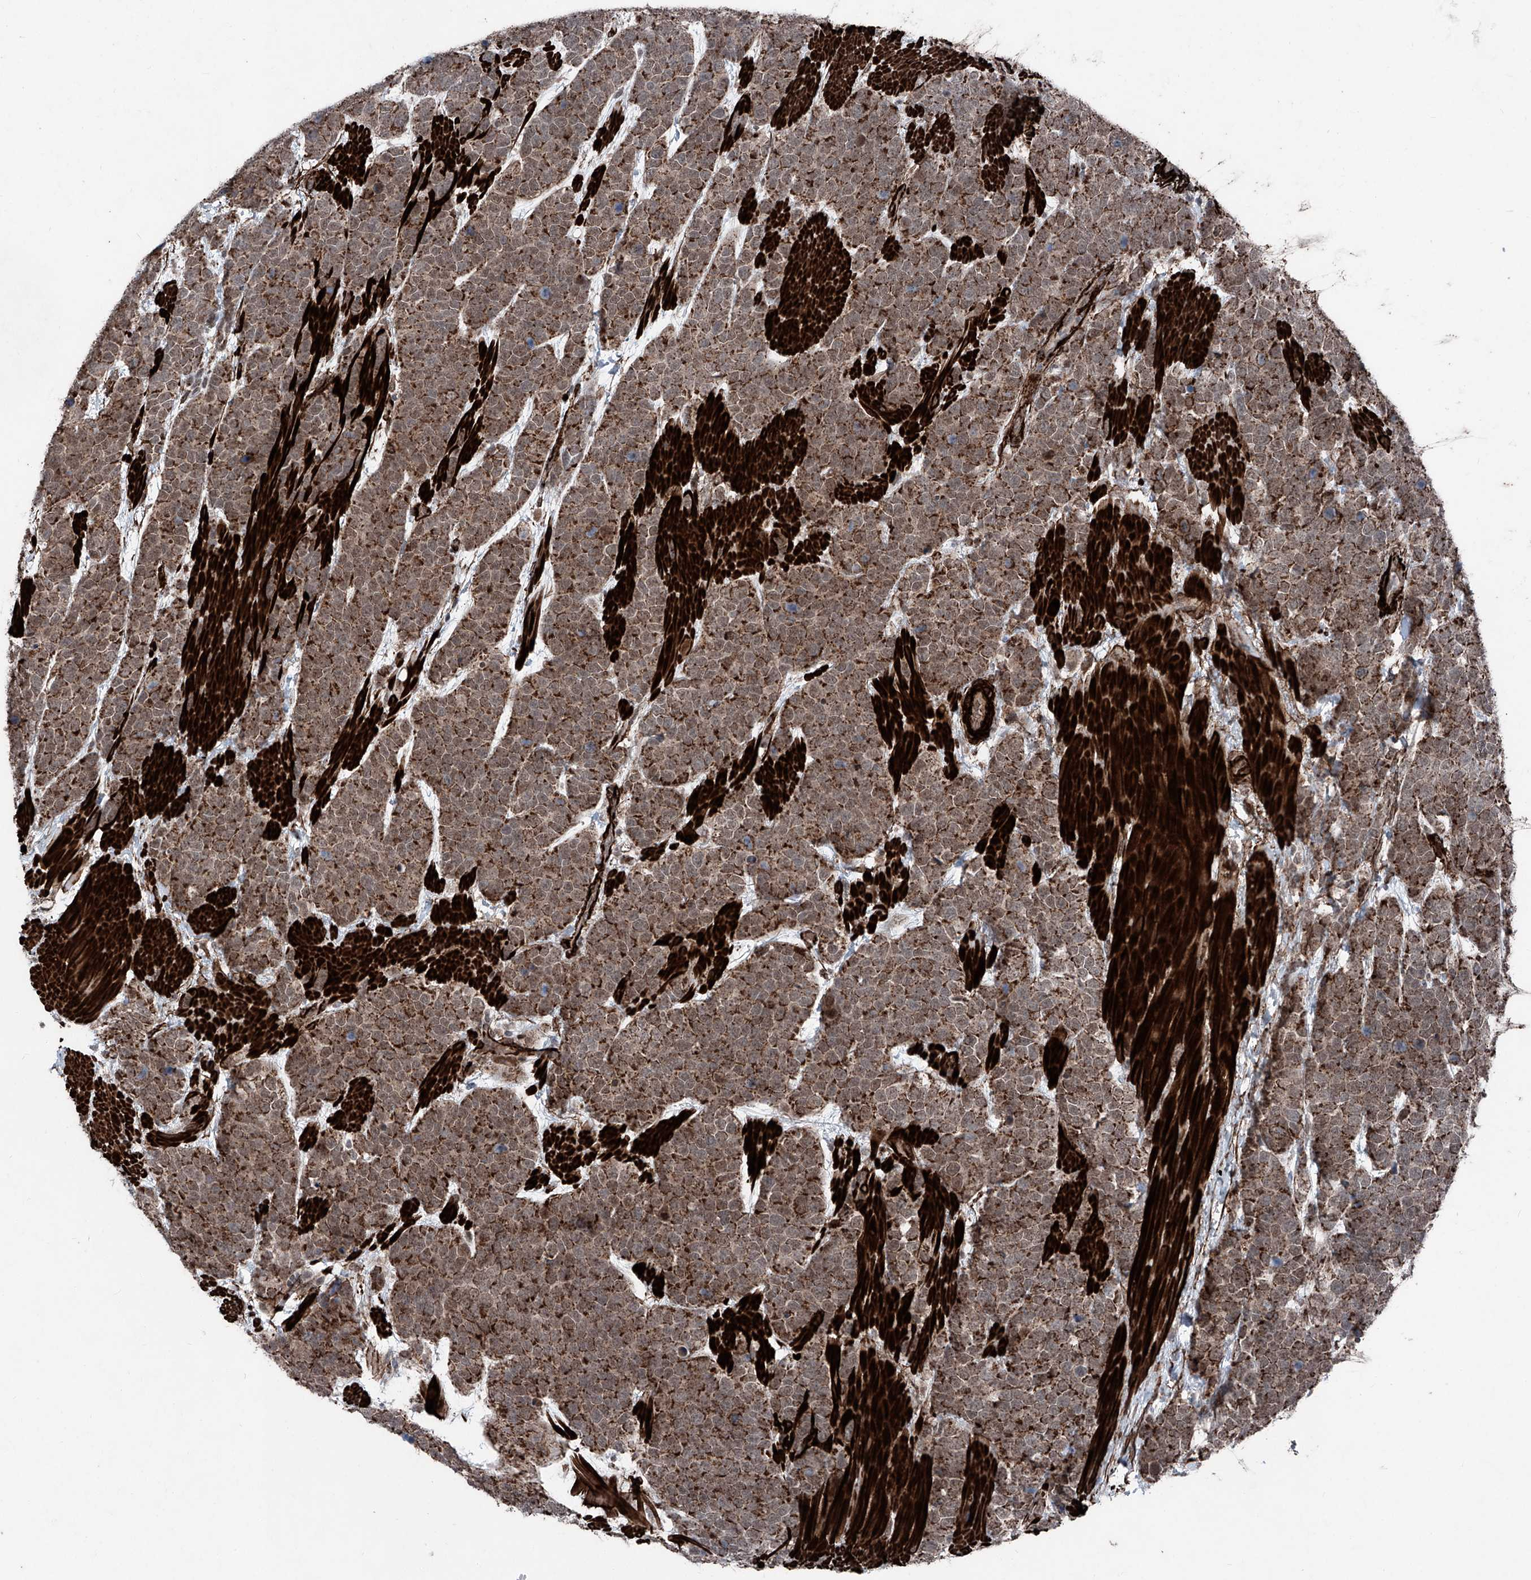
{"staining": {"intensity": "moderate", "quantity": ">75%", "location": "cytoplasmic/membranous,nuclear"}, "tissue": "urothelial cancer", "cell_type": "Tumor cells", "image_type": "cancer", "snomed": [{"axis": "morphology", "description": "Urothelial carcinoma, High grade"}, {"axis": "topography", "description": "Urinary bladder"}], "caption": "Brown immunohistochemical staining in human urothelial cancer exhibits moderate cytoplasmic/membranous and nuclear expression in approximately >75% of tumor cells. (brown staining indicates protein expression, while blue staining denotes nuclei).", "gene": "COA7", "patient": {"sex": "female", "age": 82}}